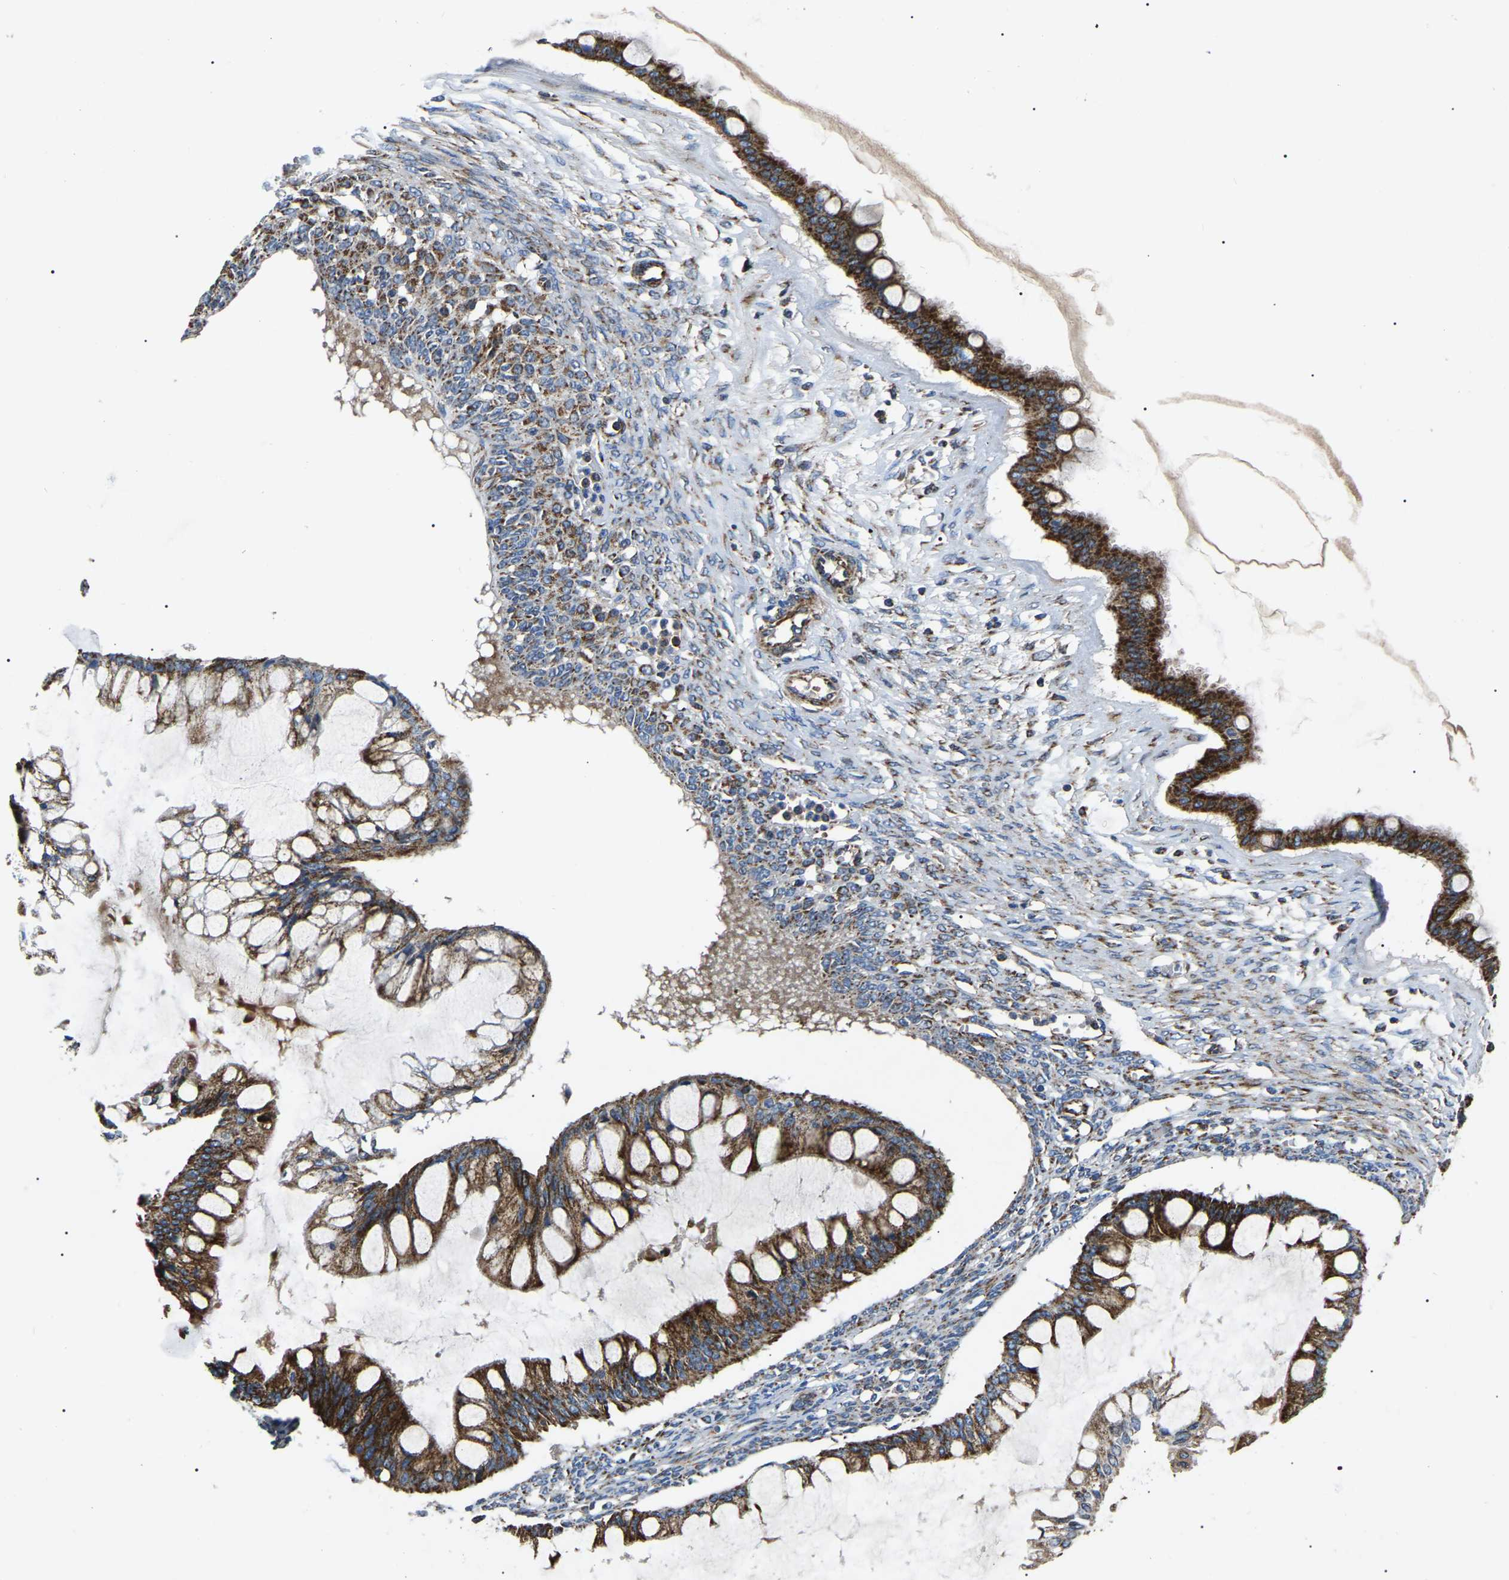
{"staining": {"intensity": "strong", "quantity": ">75%", "location": "cytoplasmic/membranous"}, "tissue": "ovarian cancer", "cell_type": "Tumor cells", "image_type": "cancer", "snomed": [{"axis": "morphology", "description": "Cystadenocarcinoma, mucinous, NOS"}, {"axis": "topography", "description": "Ovary"}], "caption": "Immunohistochemistry photomicrograph of neoplastic tissue: human ovarian cancer stained using IHC demonstrates high levels of strong protein expression localized specifically in the cytoplasmic/membranous of tumor cells, appearing as a cytoplasmic/membranous brown color.", "gene": "PPM1E", "patient": {"sex": "female", "age": 73}}